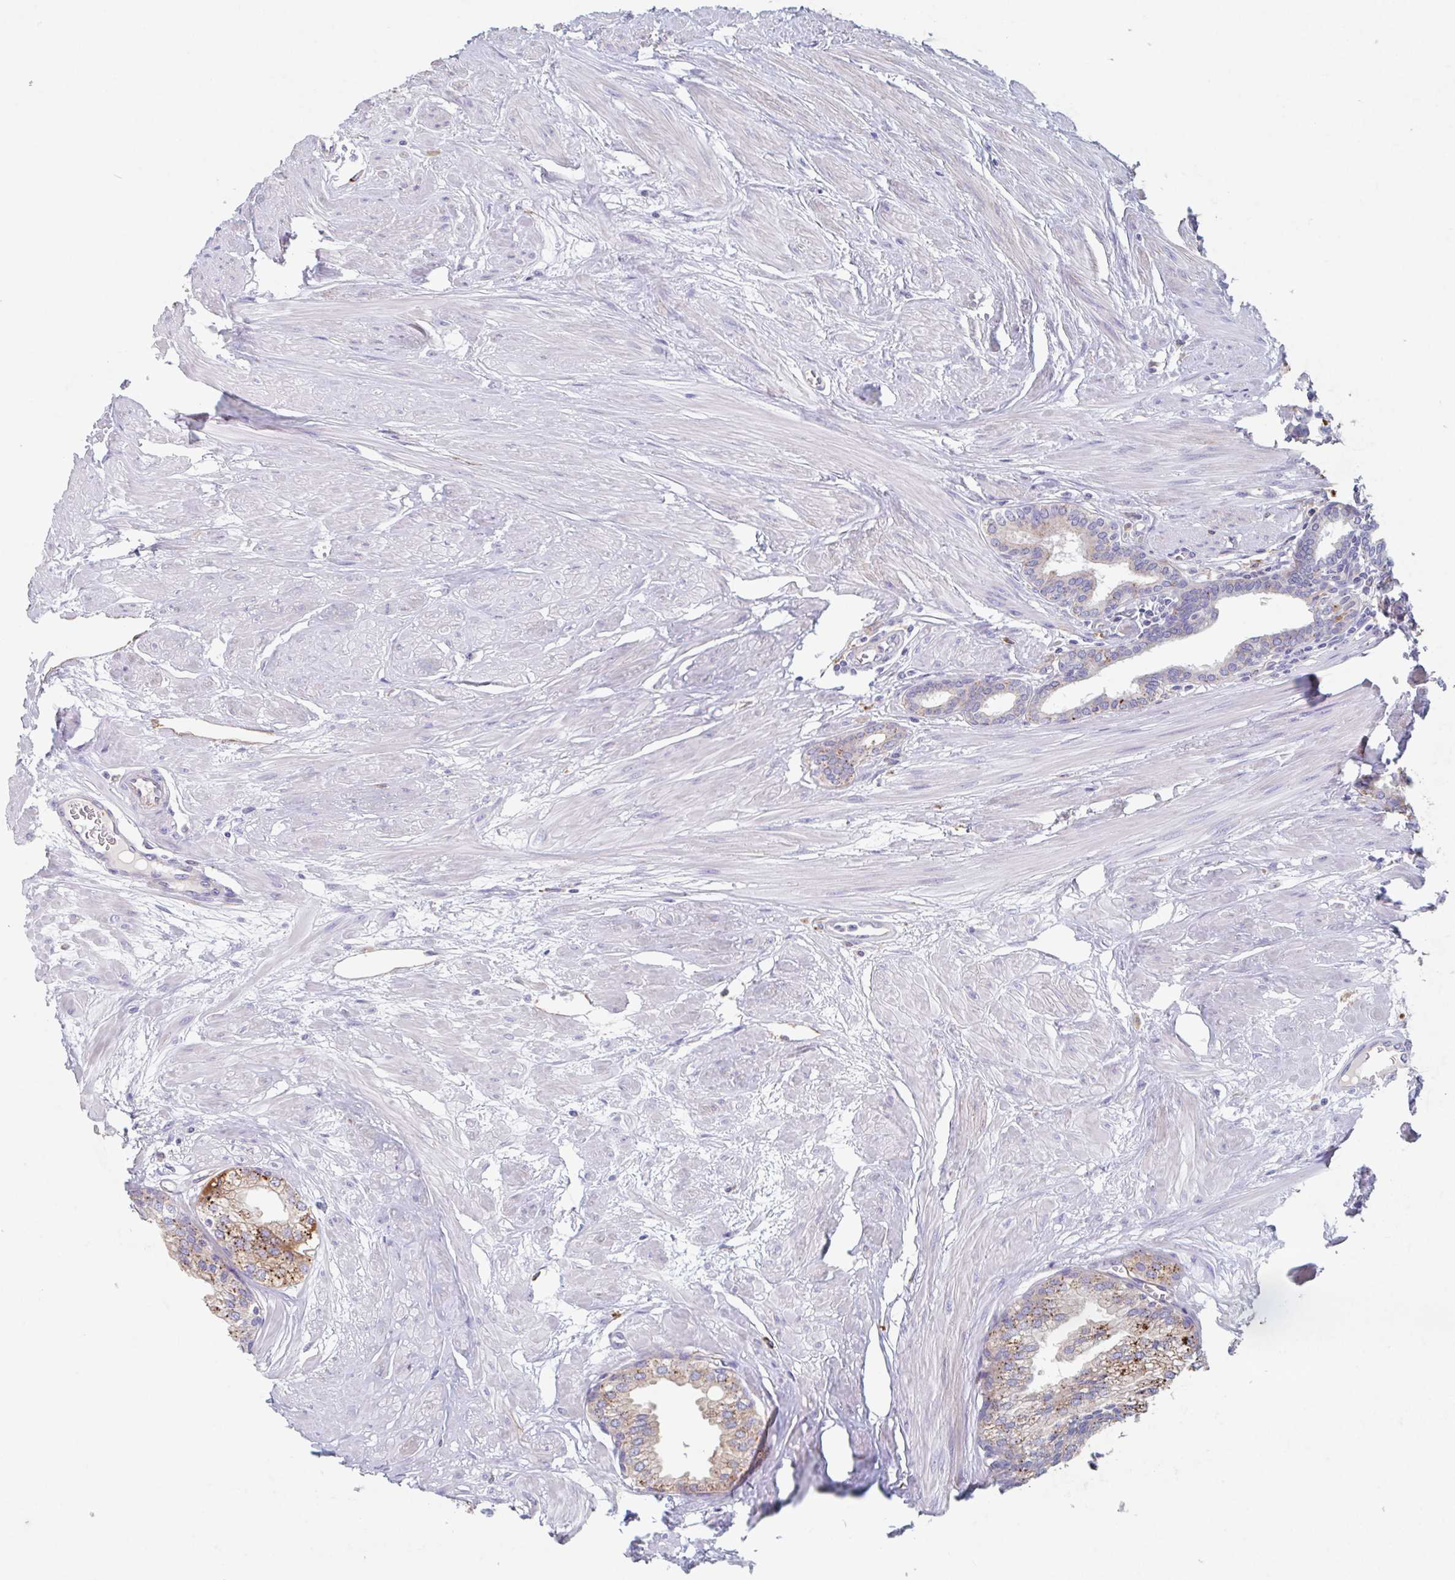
{"staining": {"intensity": "strong", "quantity": ">75%", "location": "cytoplasmic/membranous"}, "tissue": "prostate", "cell_type": "Glandular cells", "image_type": "normal", "snomed": [{"axis": "morphology", "description": "Normal tissue, NOS"}, {"axis": "topography", "description": "Prostate"}, {"axis": "topography", "description": "Peripheral nerve tissue"}], "caption": "Immunohistochemical staining of benign human prostate shows >75% levels of strong cytoplasmic/membranous protein expression in about >75% of glandular cells. Nuclei are stained in blue.", "gene": "MANBA", "patient": {"sex": "male", "age": 55}}